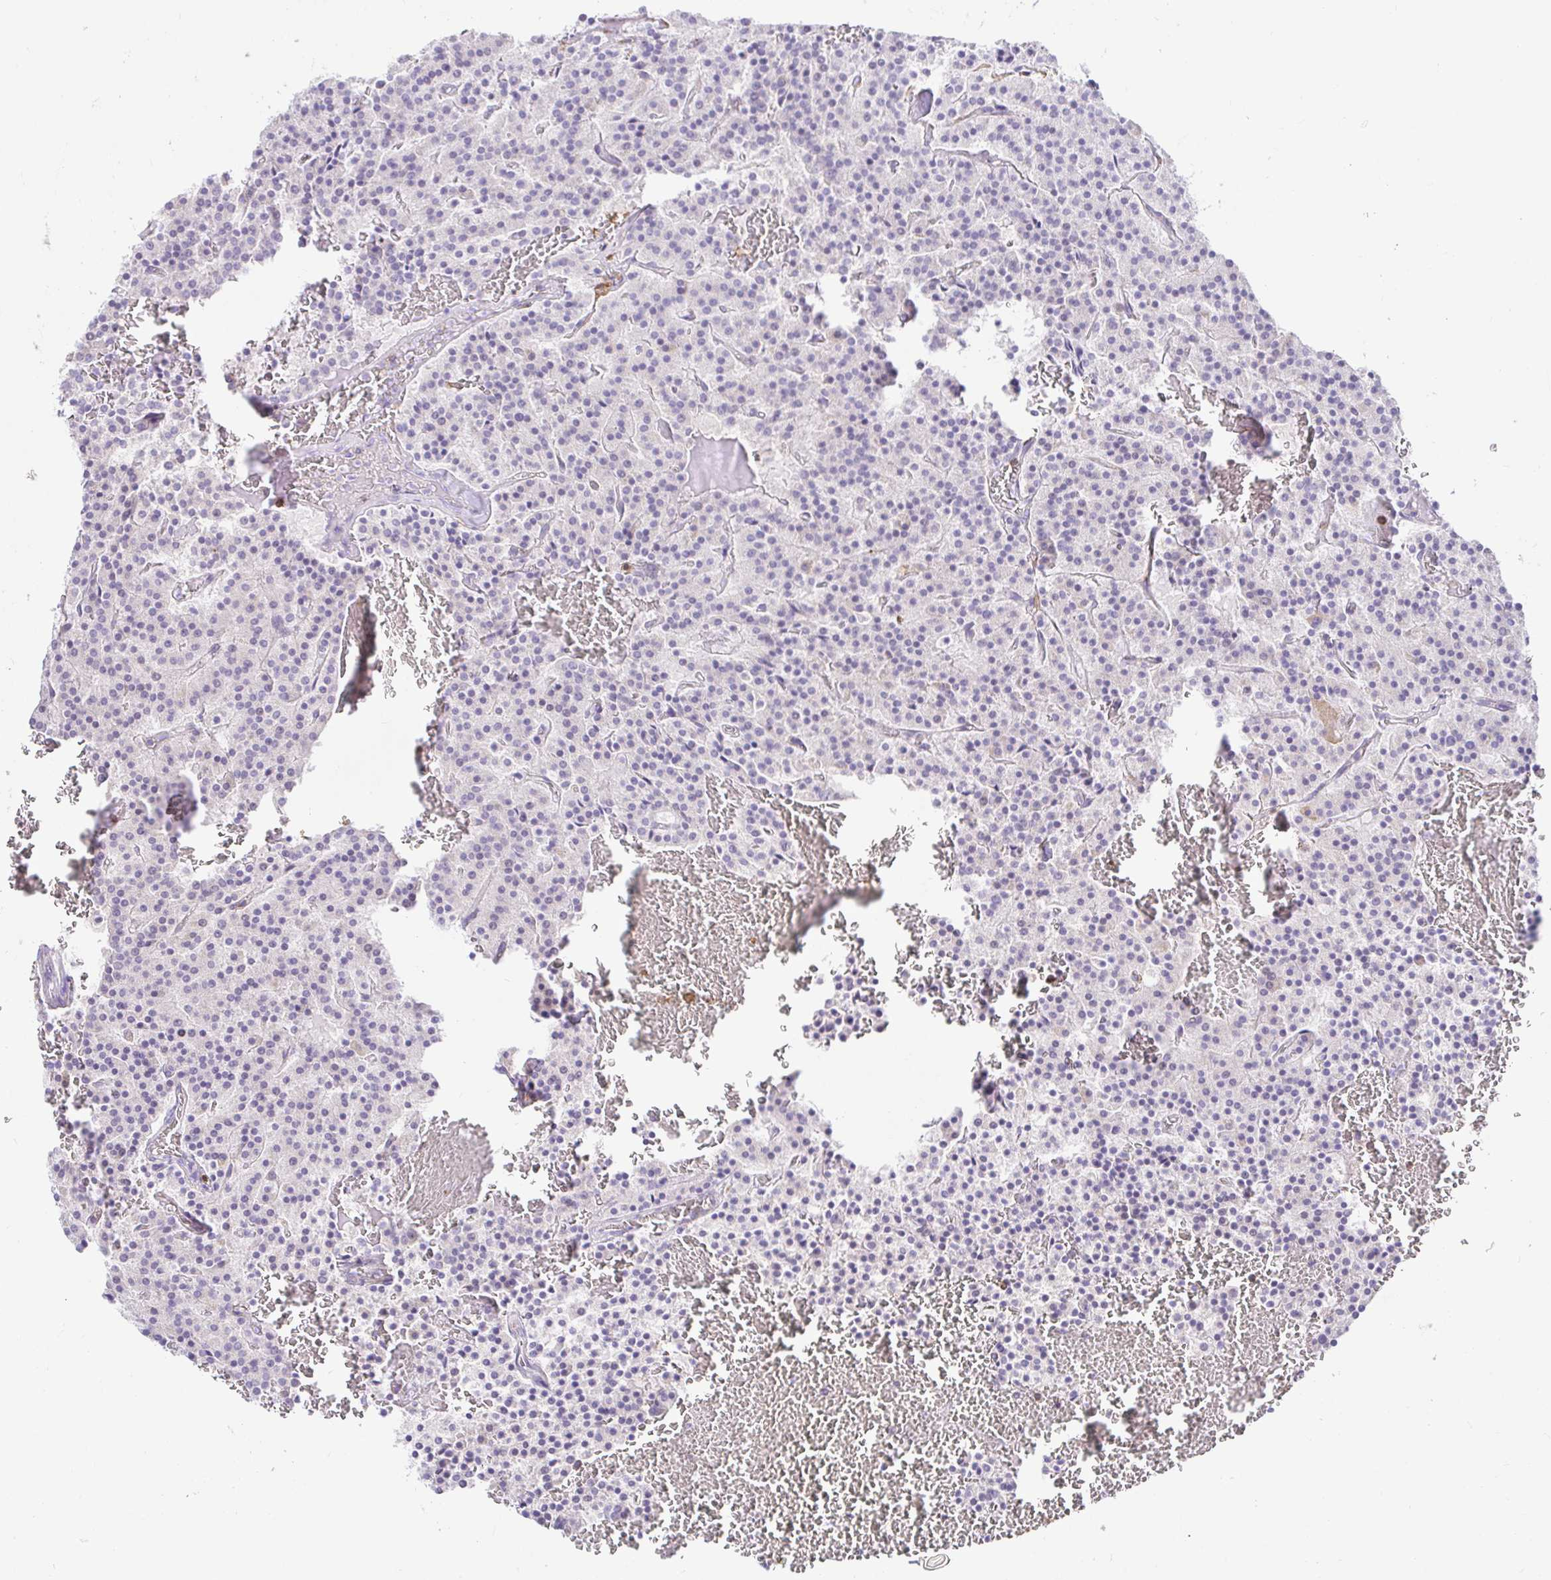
{"staining": {"intensity": "negative", "quantity": "none", "location": "none"}, "tissue": "carcinoid", "cell_type": "Tumor cells", "image_type": "cancer", "snomed": [{"axis": "morphology", "description": "Carcinoid, malignant, NOS"}, {"axis": "topography", "description": "Lung"}], "caption": "An image of carcinoid stained for a protein demonstrates no brown staining in tumor cells.", "gene": "SKAP1", "patient": {"sex": "male", "age": 70}}